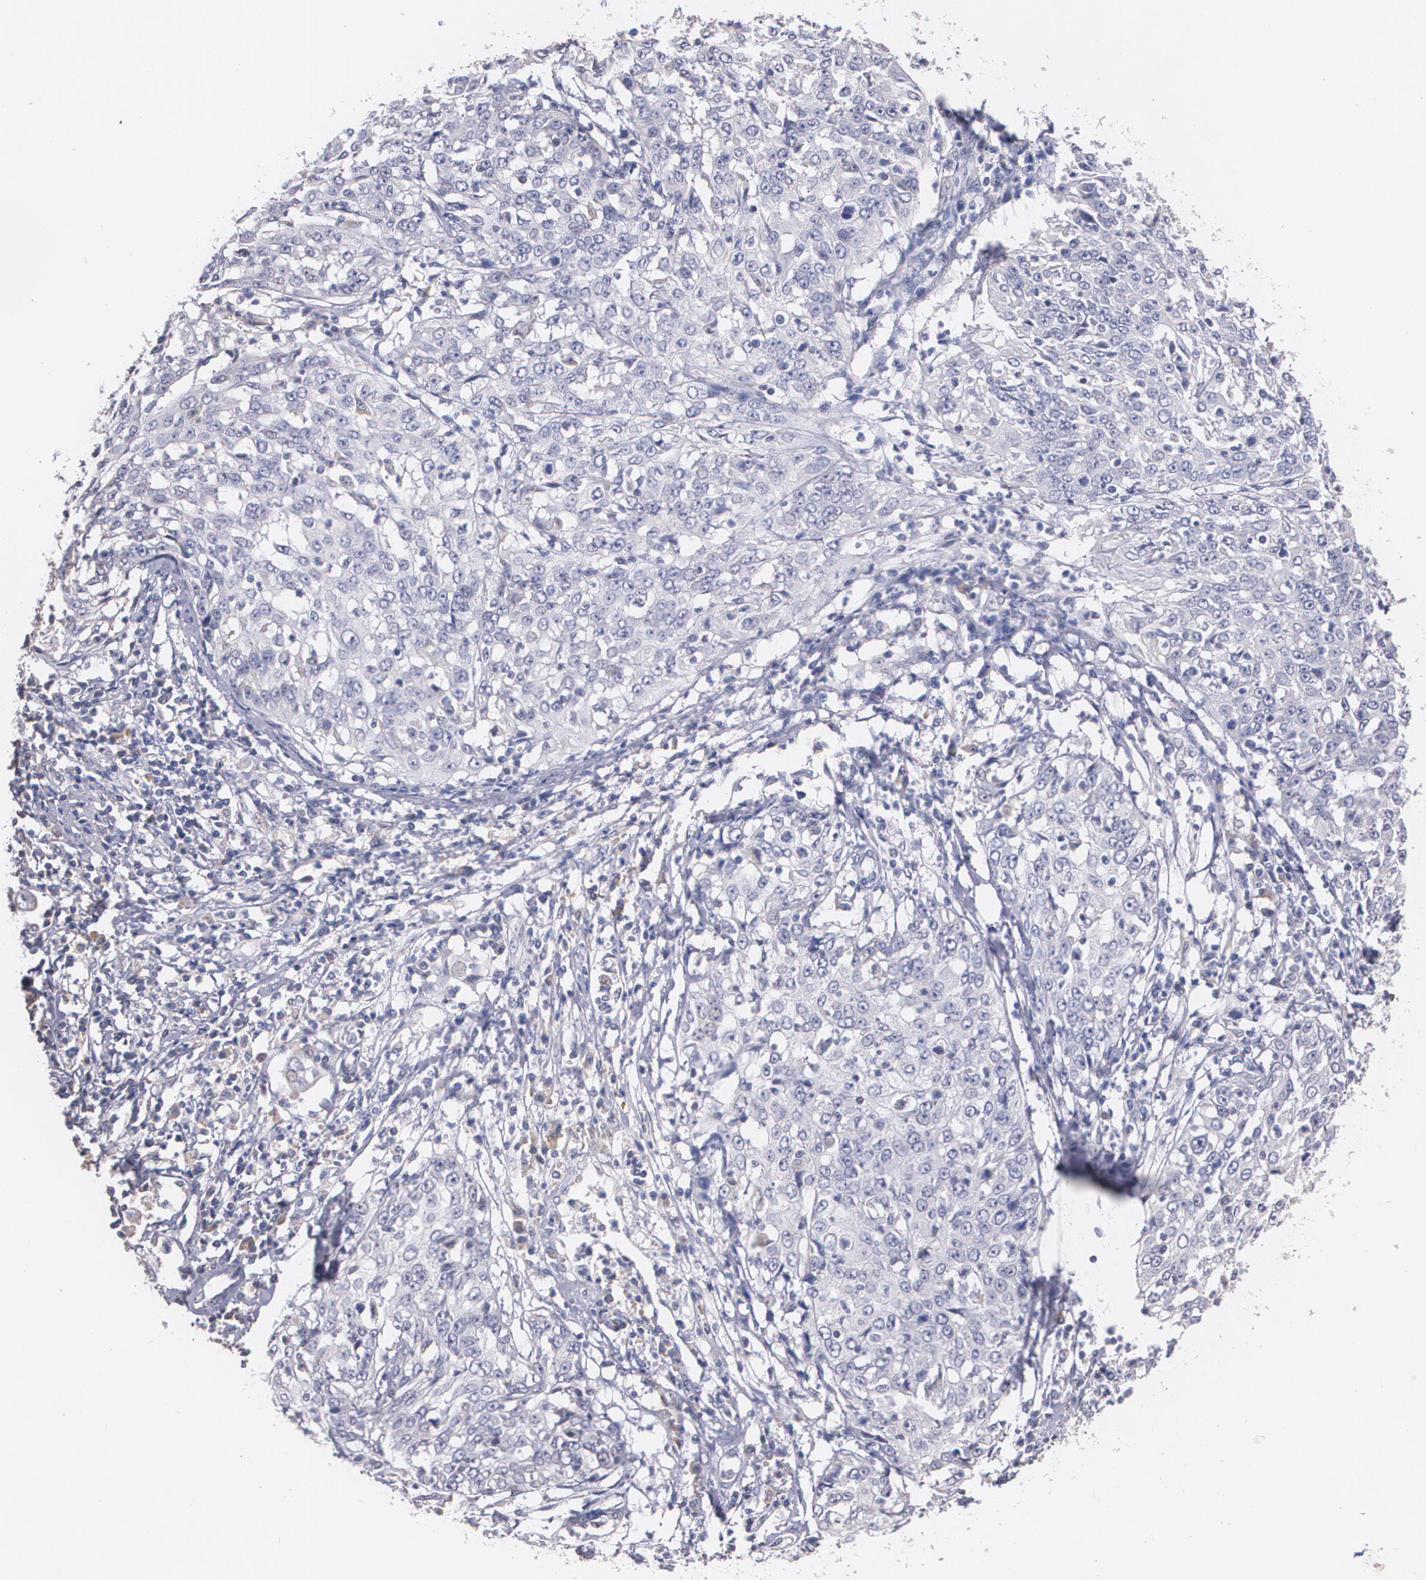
{"staining": {"intensity": "negative", "quantity": "none", "location": "none"}, "tissue": "cervical cancer", "cell_type": "Tumor cells", "image_type": "cancer", "snomed": [{"axis": "morphology", "description": "Squamous cell carcinoma, NOS"}, {"axis": "topography", "description": "Cervix"}], "caption": "This is an immunohistochemistry histopathology image of cervical cancer. There is no expression in tumor cells.", "gene": "AMBP", "patient": {"sex": "female", "age": 39}}